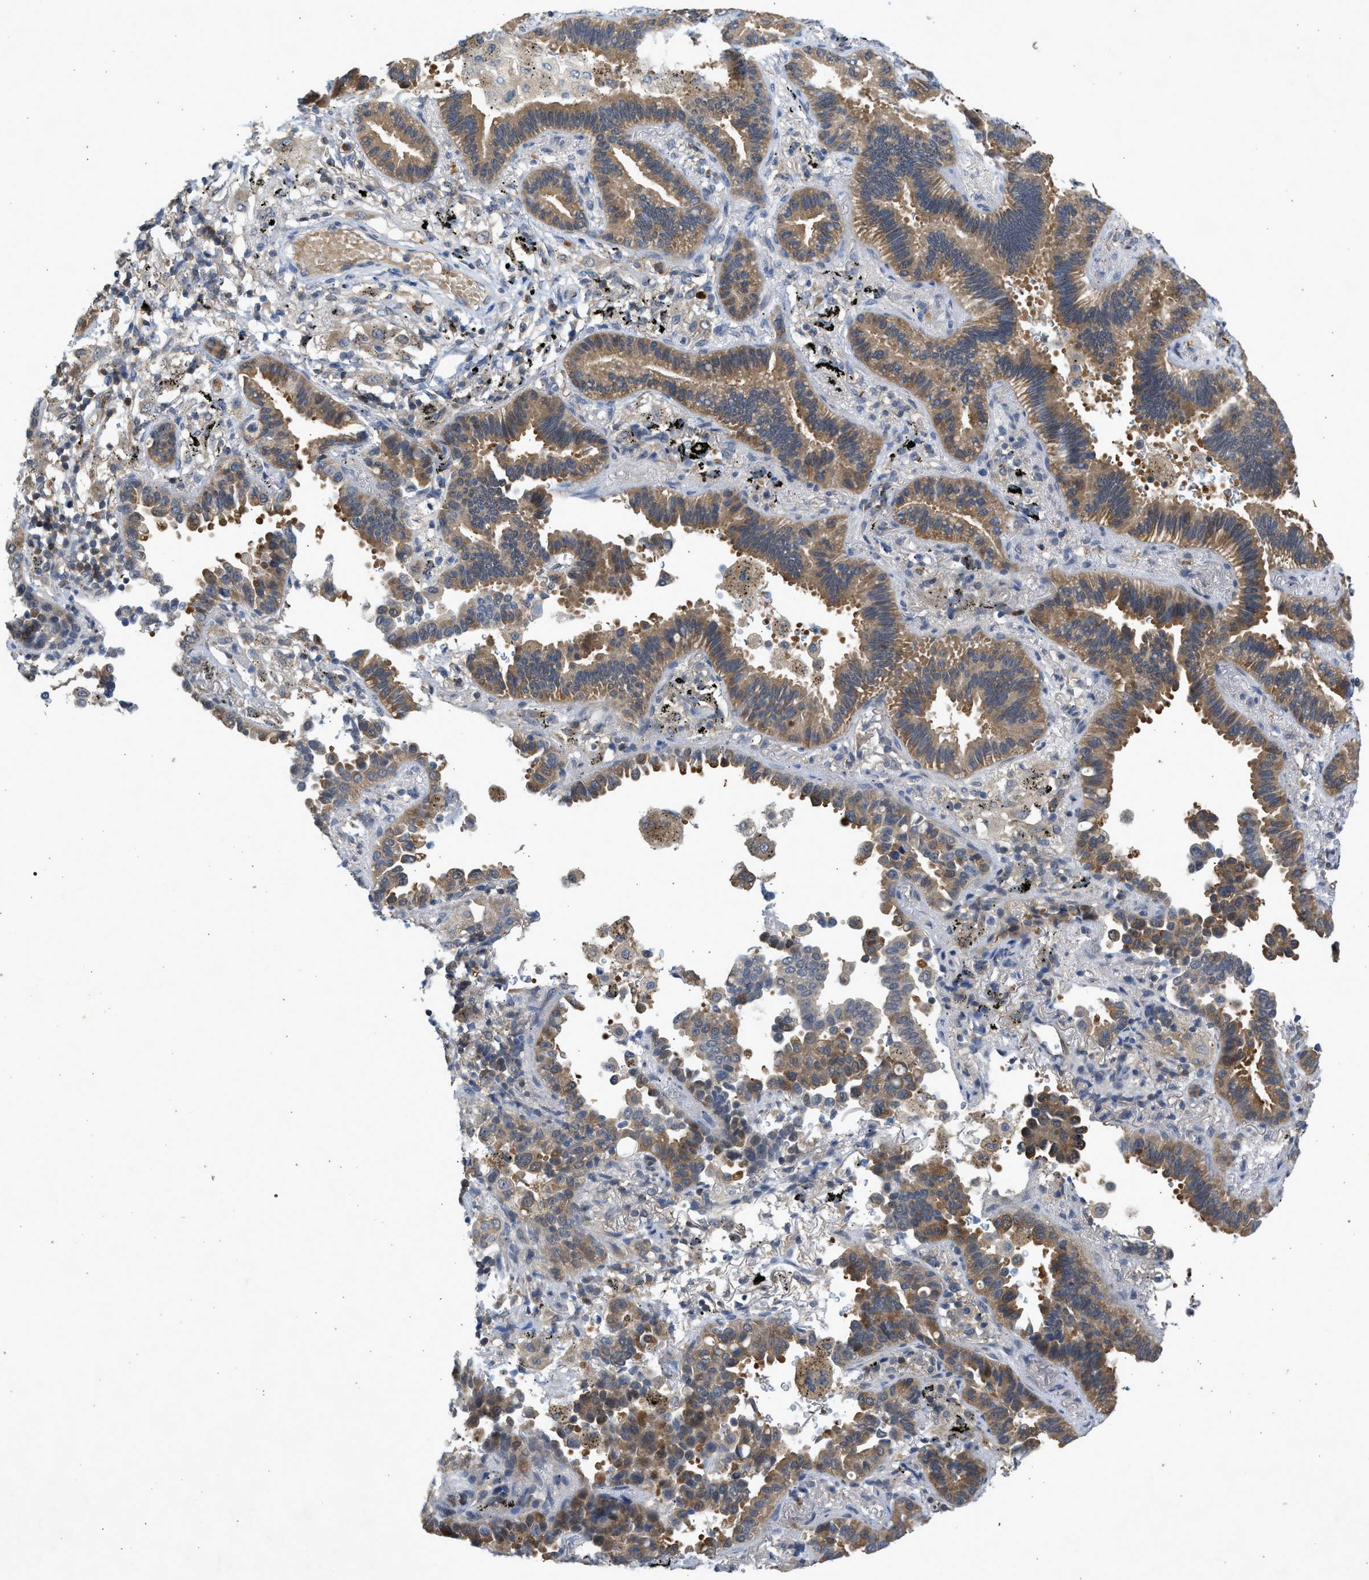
{"staining": {"intensity": "moderate", "quantity": "25%-75%", "location": "cytoplasmic/membranous"}, "tissue": "lung cancer", "cell_type": "Tumor cells", "image_type": "cancer", "snomed": [{"axis": "morphology", "description": "Normal tissue, NOS"}, {"axis": "morphology", "description": "Adenocarcinoma, NOS"}, {"axis": "topography", "description": "Lung"}], "caption": "Immunohistochemical staining of lung cancer (adenocarcinoma) shows medium levels of moderate cytoplasmic/membranous protein staining in approximately 25%-75% of tumor cells.", "gene": "MAPK7", "patient": {"sex": "male", "age": 59}}